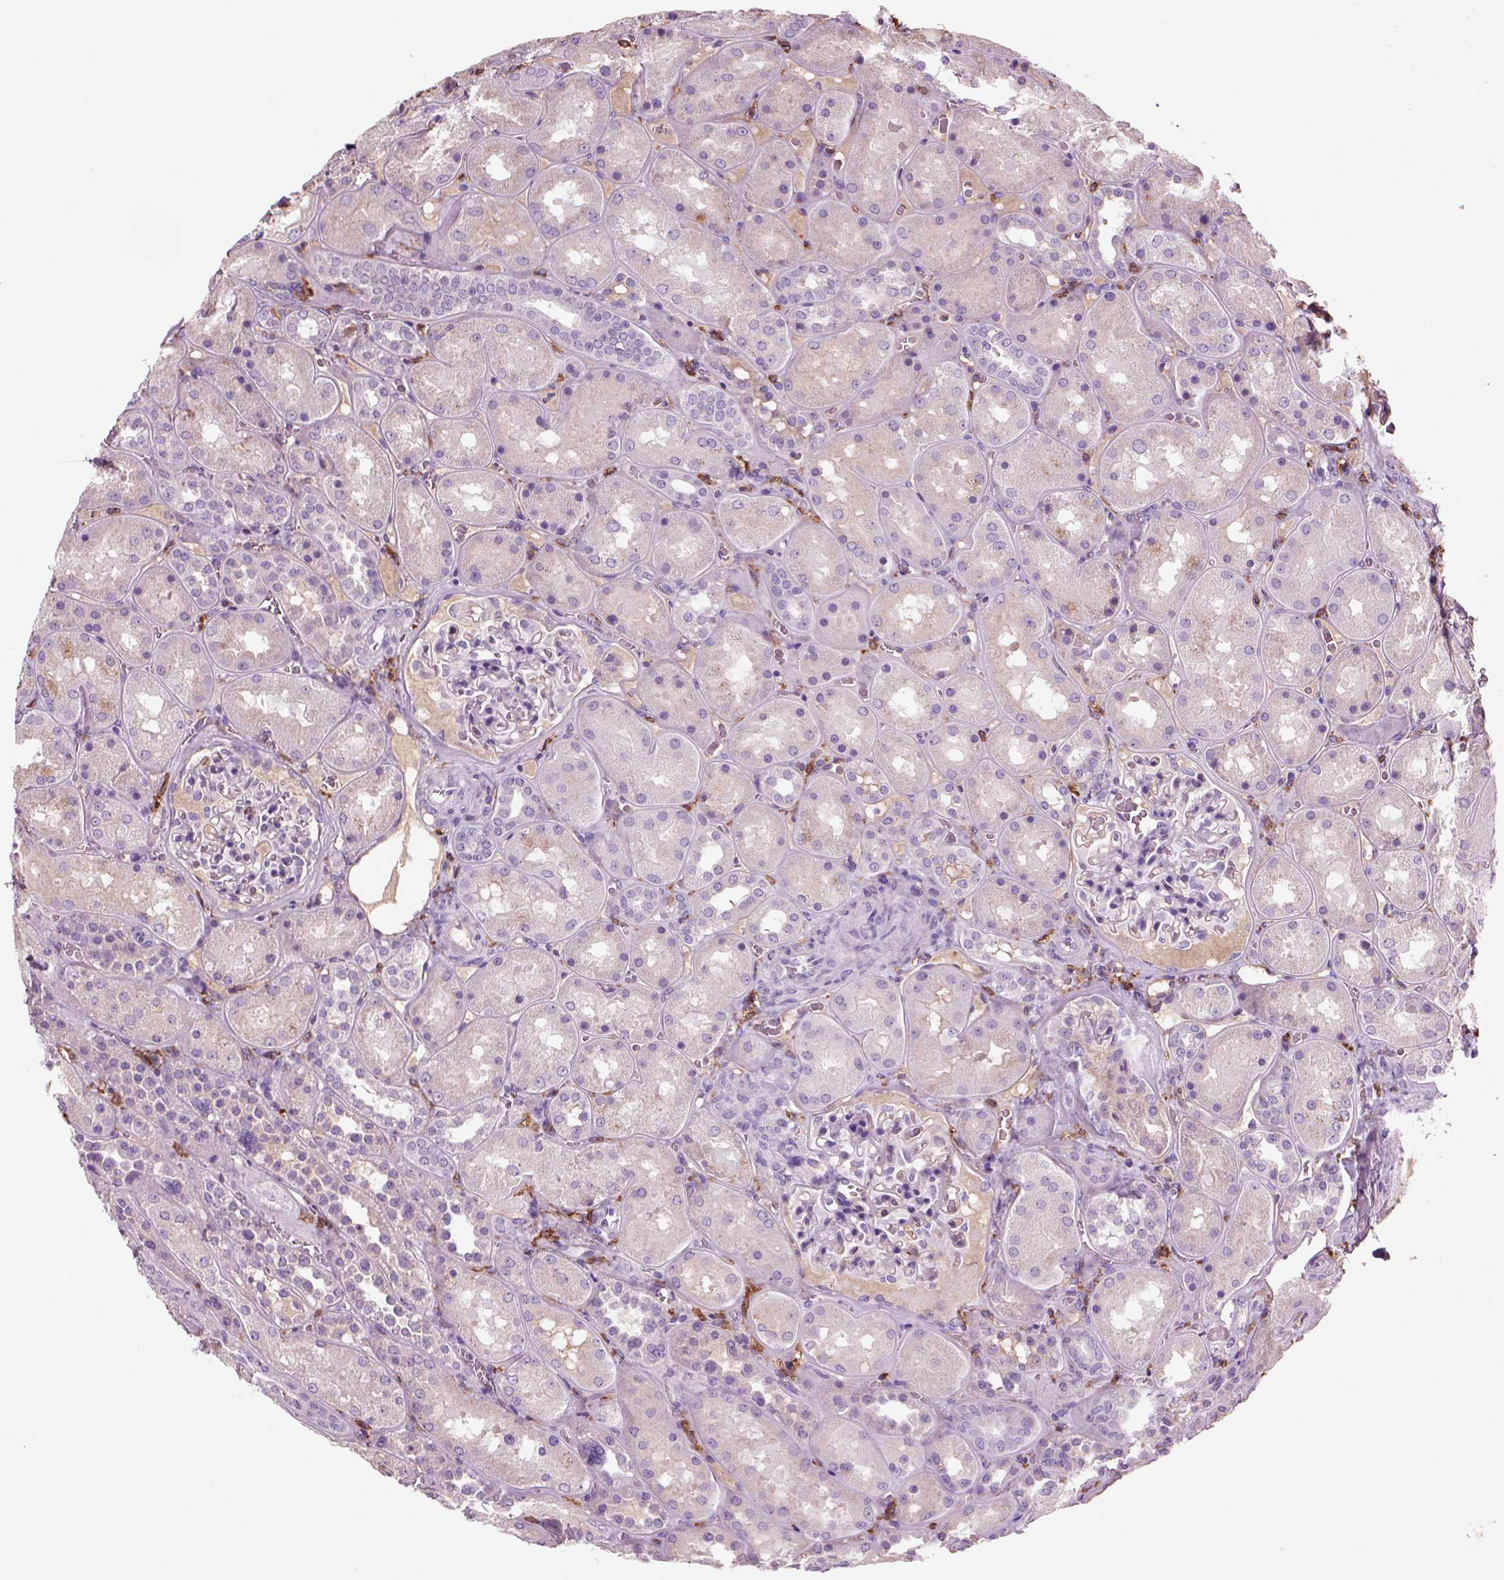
{"staining": {"intensity": "negative", "quantity": "none", "location": "none"}, "tissue": "kidney", "cell_type": "Cells in glomeruli", "image_type": "normal", "snomed": [{"axis": "morphology", "description": "Normal tissue, NOS"}, {"axis": "topography", "description": "Kidney"}], "caption": "Kidney was stained to show a protein in brown. There is no significant positivity in cells in glomeruli. (Brightfield microscopy of DAB immunohistochemistry (IHC) at high magnification).", "gene": "CD14", "patient": {"sex": "male", "age": 73}}